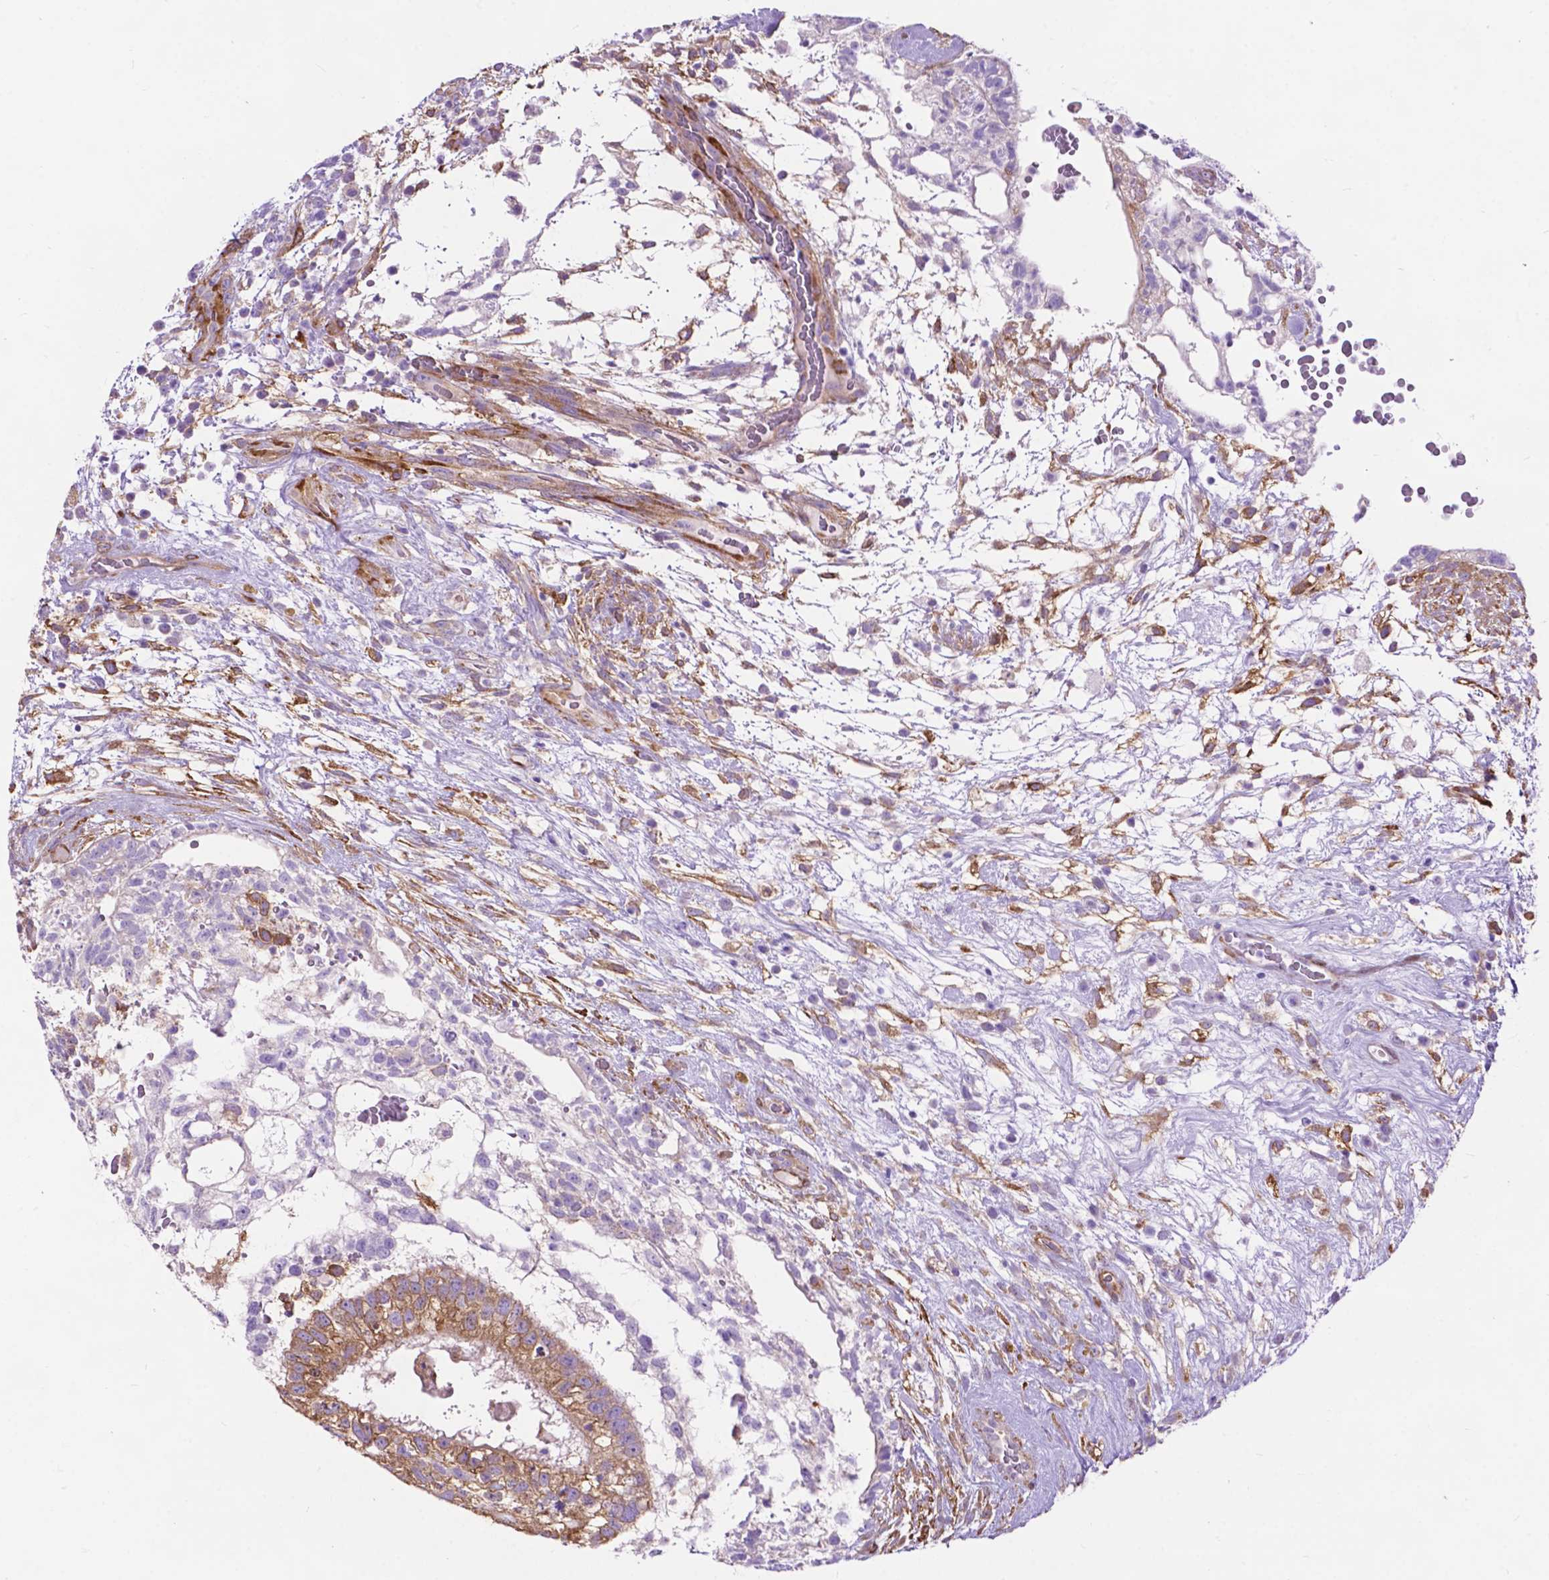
{"staining": {"intensity": "moderate", "quantity": ">75%", "location": "cytoplasmic/membranous"}, "tissue": "testis cancer", "cell_type": "Tumor cells", "image_type": "cancer", "snomed": [{"axis": "morphology", "description": "Normal tissue, NOS"}, {"axis": "morphology", "description": "Carcinoma, Embryonal, NOS"}, {"axis": "topography", "description": "Testis"}], "caption": "This photomicrograph exhibits testis cancer (embryonal carcinoma) stained with IHC to label a protein in brown. The cytoplasmic/membranous of tumor cells show moderate positivity for the protein. Nuclei are counter-stained blue.", "gene": "PCDHA12", "patient": {"sex": "male", "age": 32}}